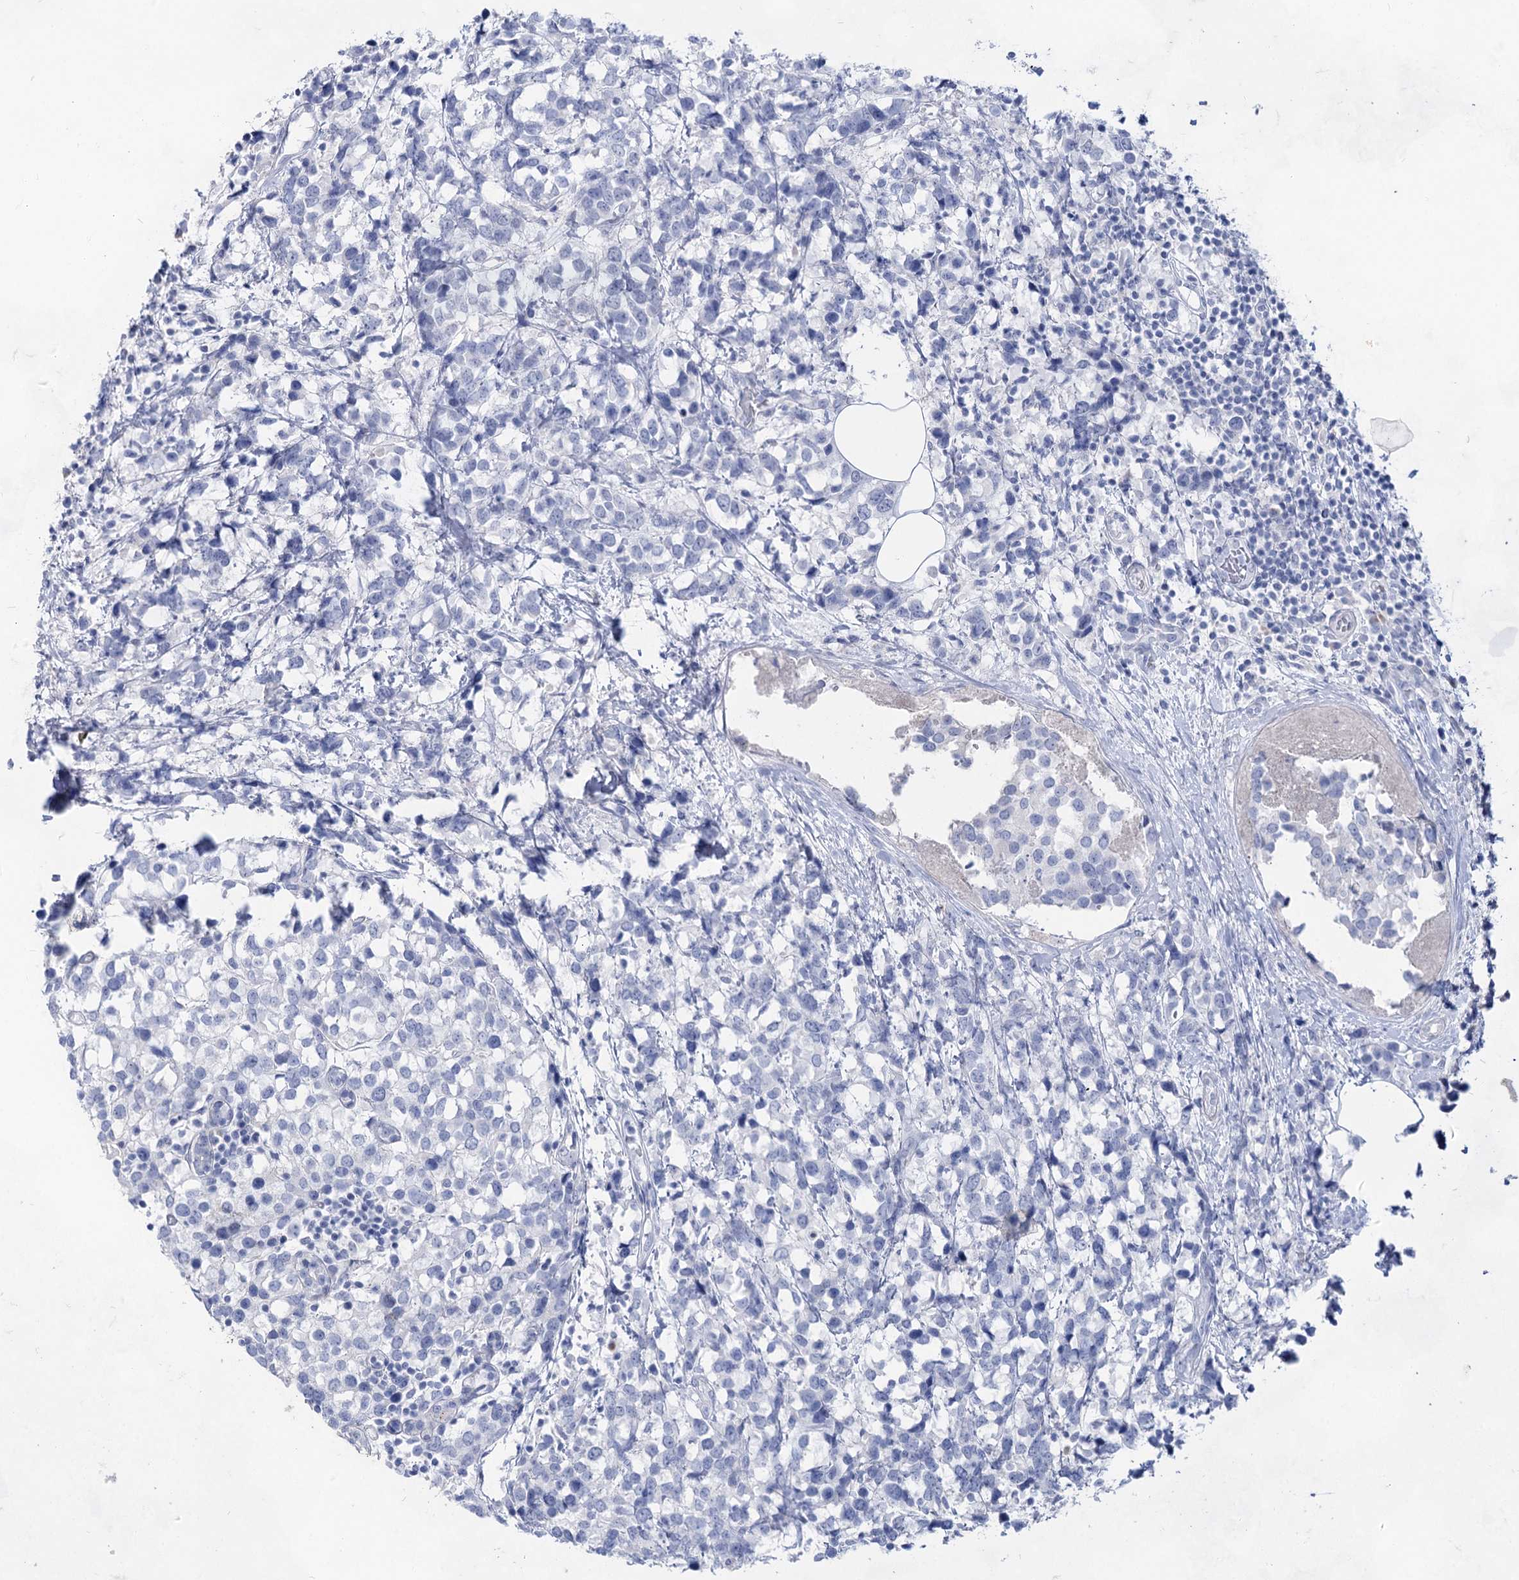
{"staining": {"intensity": "negative", "quantity": "none", "location": "none"}, "tissue": "breast cancer", "cell_type": "Tumor cells", "image_type": "cancer", "snomed": [{"axis": "morphology", "description": "Lobular carcinoma"}, {"axis": "topography", "description": "Breast"}], "caption": "This is a micrograph of IHC staining of breast lobular carcinoma, which shows no expression in tumor cells. (Brightfield microscopy of DAB immunohistochemistry (IHC) at high magnification).", "gene": "ACRV1", "patient": {"sex": "female", "age": 59}}